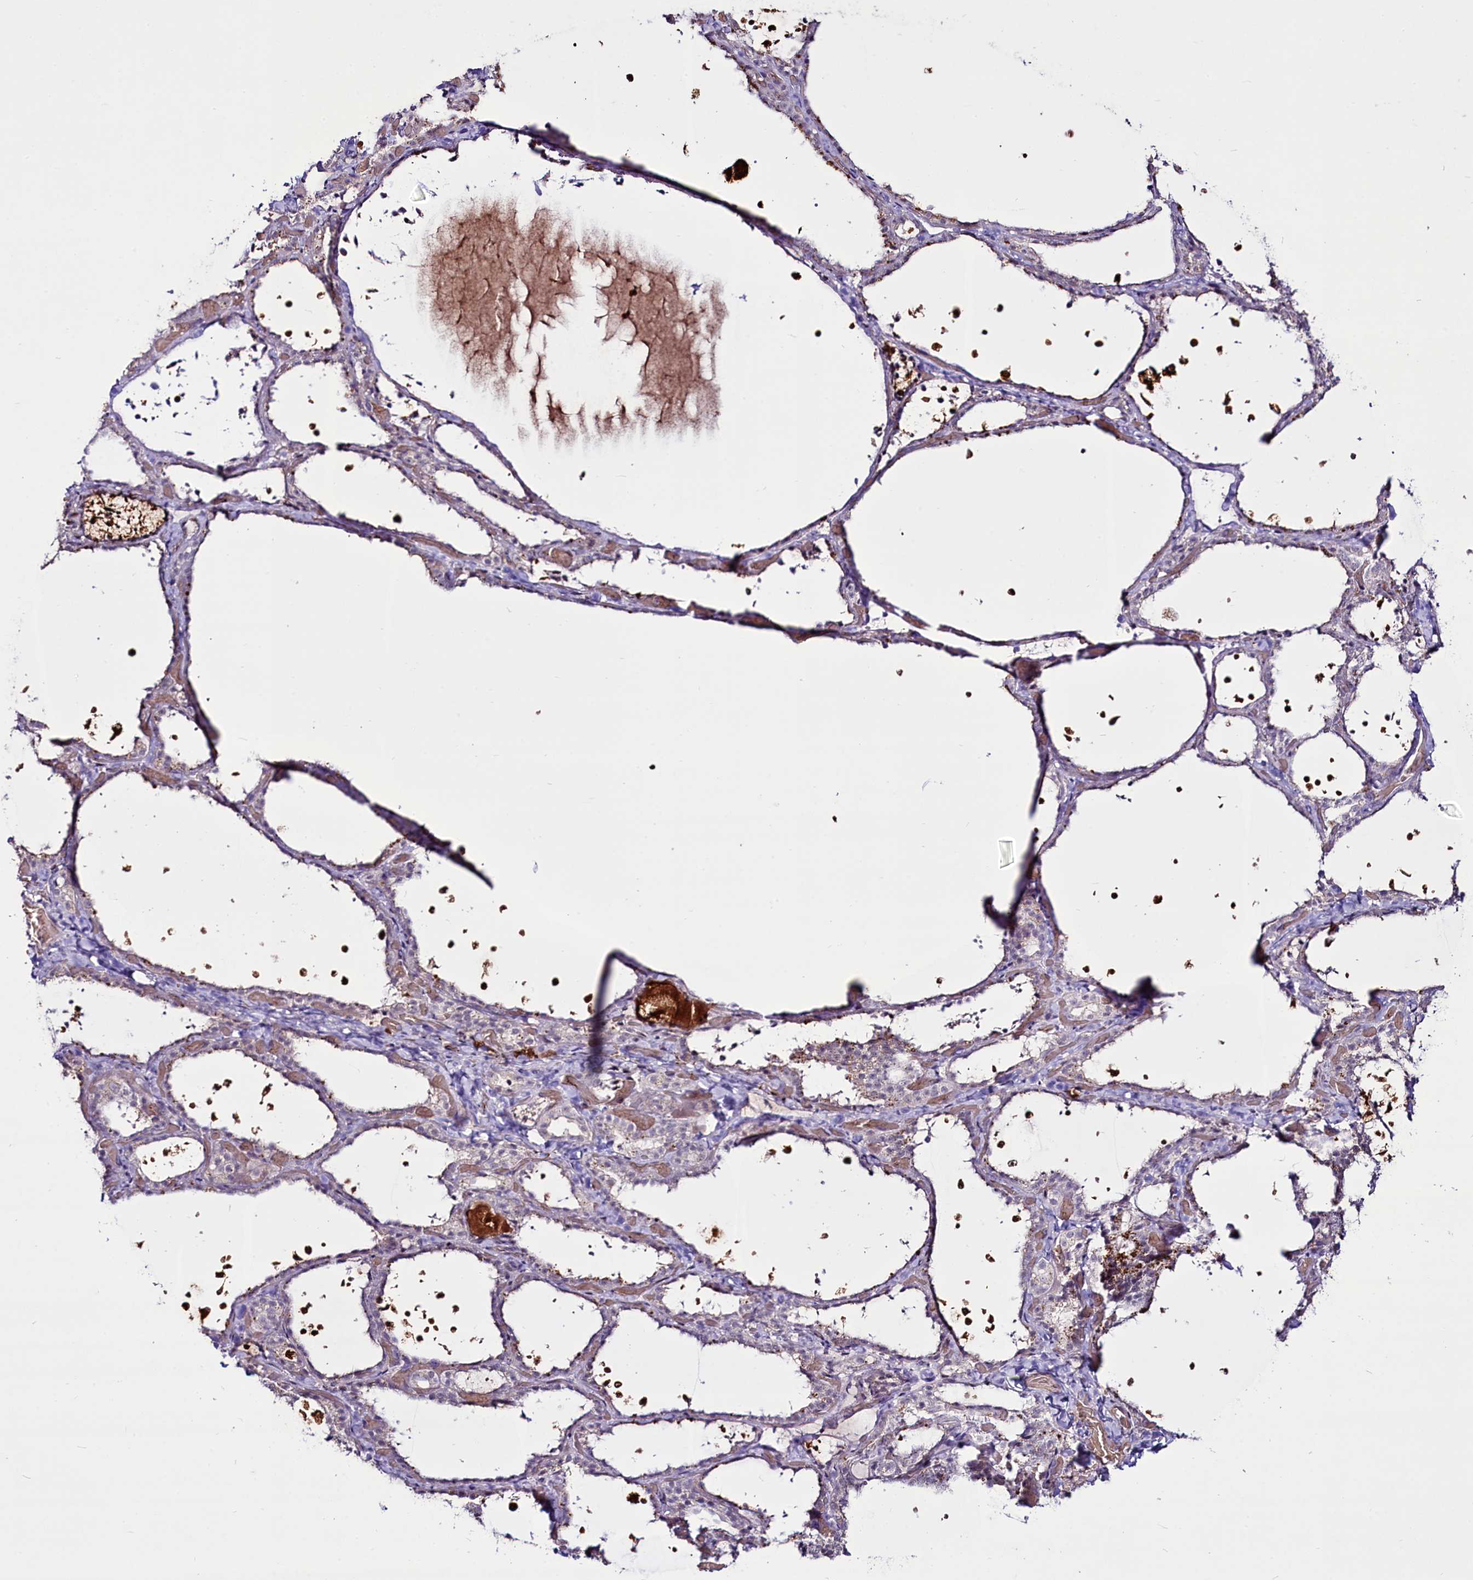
{"staining": {"intensity": "weak", "quantity": "<25%", "location": "cytoplasmic/membranous"}, "tissue": "thyroid gland", "cell_type": "Glandular cells", "image_type": "normal", "snomed": [{"axis": "morphology", "description": "Normal tissue, NOS"}, {"axis": "topography", "description": "Thyroid gland"}], "caption": "Histopathology image shows no significant protein positivity in glandular cells of unremarkable thyroid gland. The staining is performed using DAB (3,3'-diaminobenzidine) brown chromogen with nuclei counter-stained in using hematoxylin.", "gene": "SUSD3", "patient": {"sex": "female", "age": 44}}